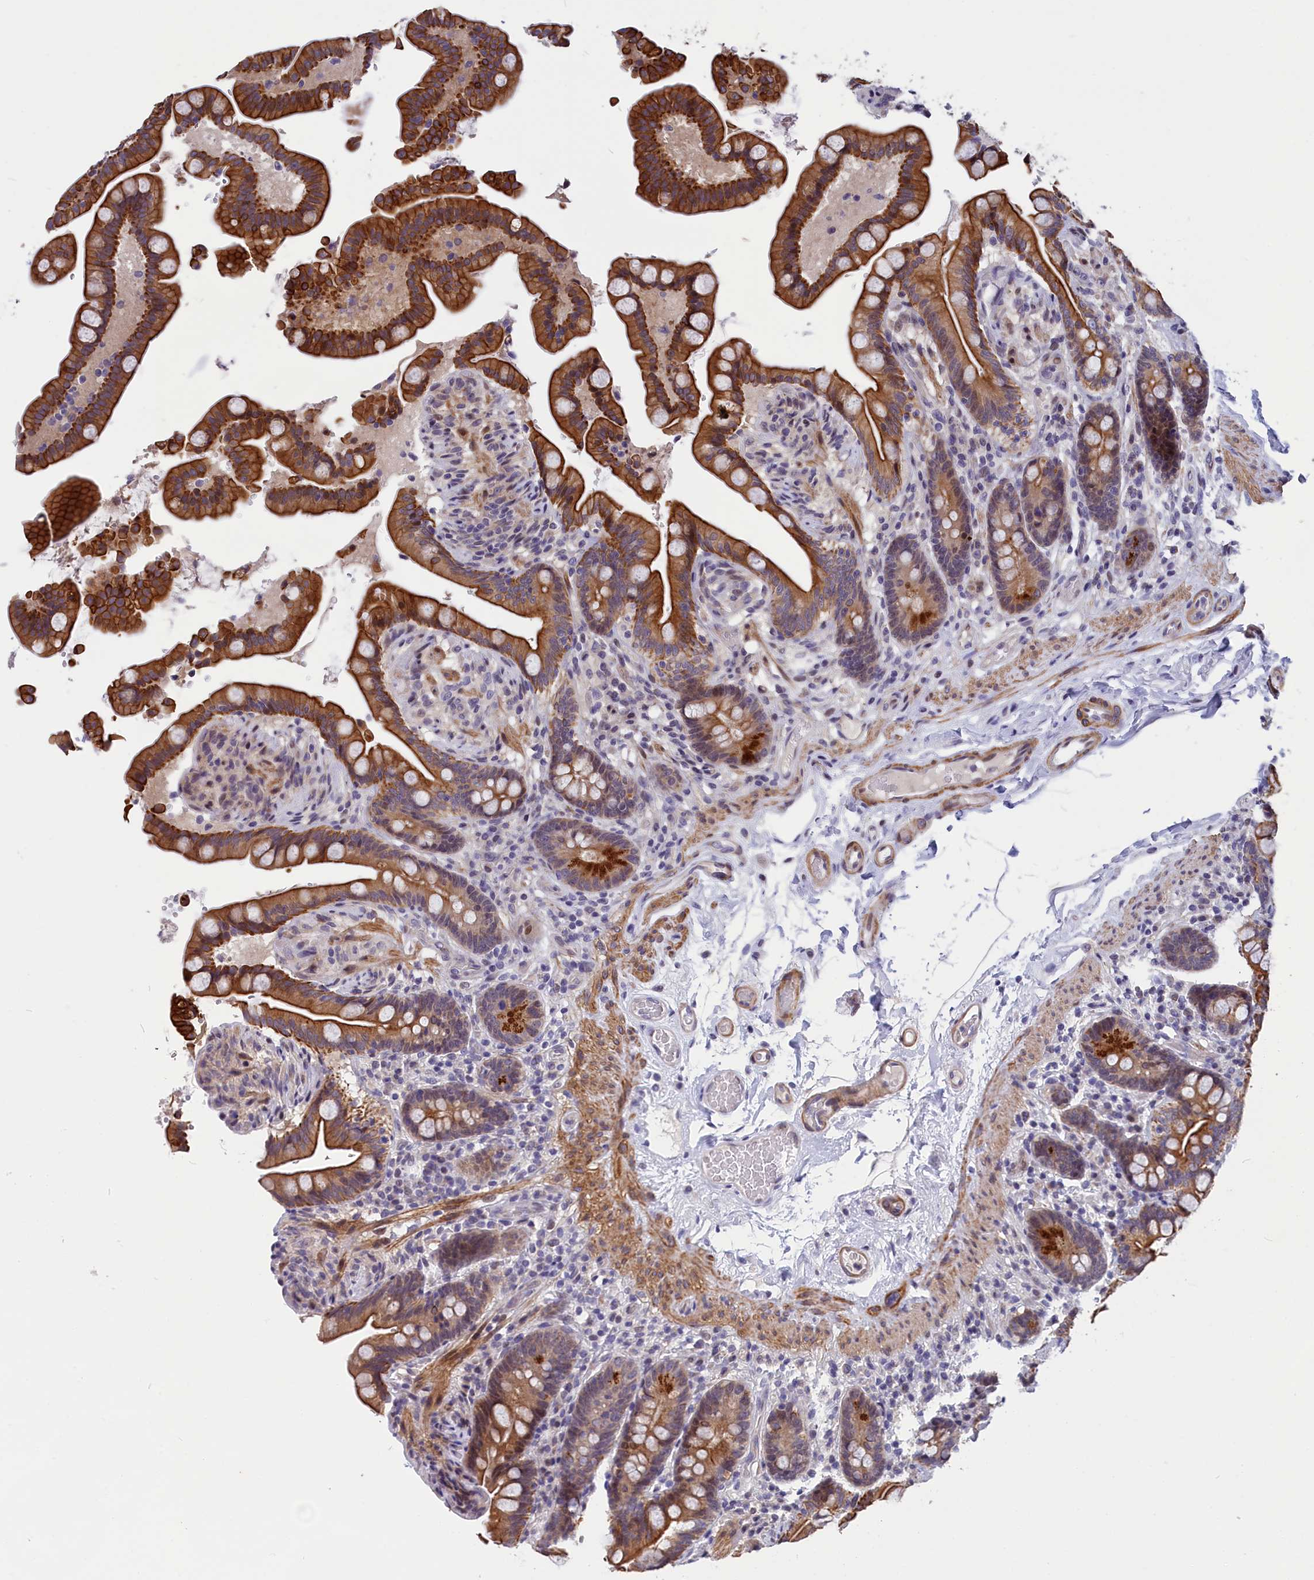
{"staining": {"intensity": "negative", "quantity": "none", "location": "none"}, "tissue": "colon", "cell_type": "Endothelial cells", "image_type": "normal", "snomed": [{"axis": "morphology", "description": "Normal tissue, NOS"}, {"axis": "topography", "description": "Smooth muscle"}, {"axis": "topography", "description": "Colon"}], "caption": "Histopathology image shows no significant protein staining in endothelial cells of unremarkable colon. (Immunohistochemistry (ihc), brightfield microscopy, high magnification).", "gene": "ANKRD34B", "patient": {"sex": "male", "age": 73}}